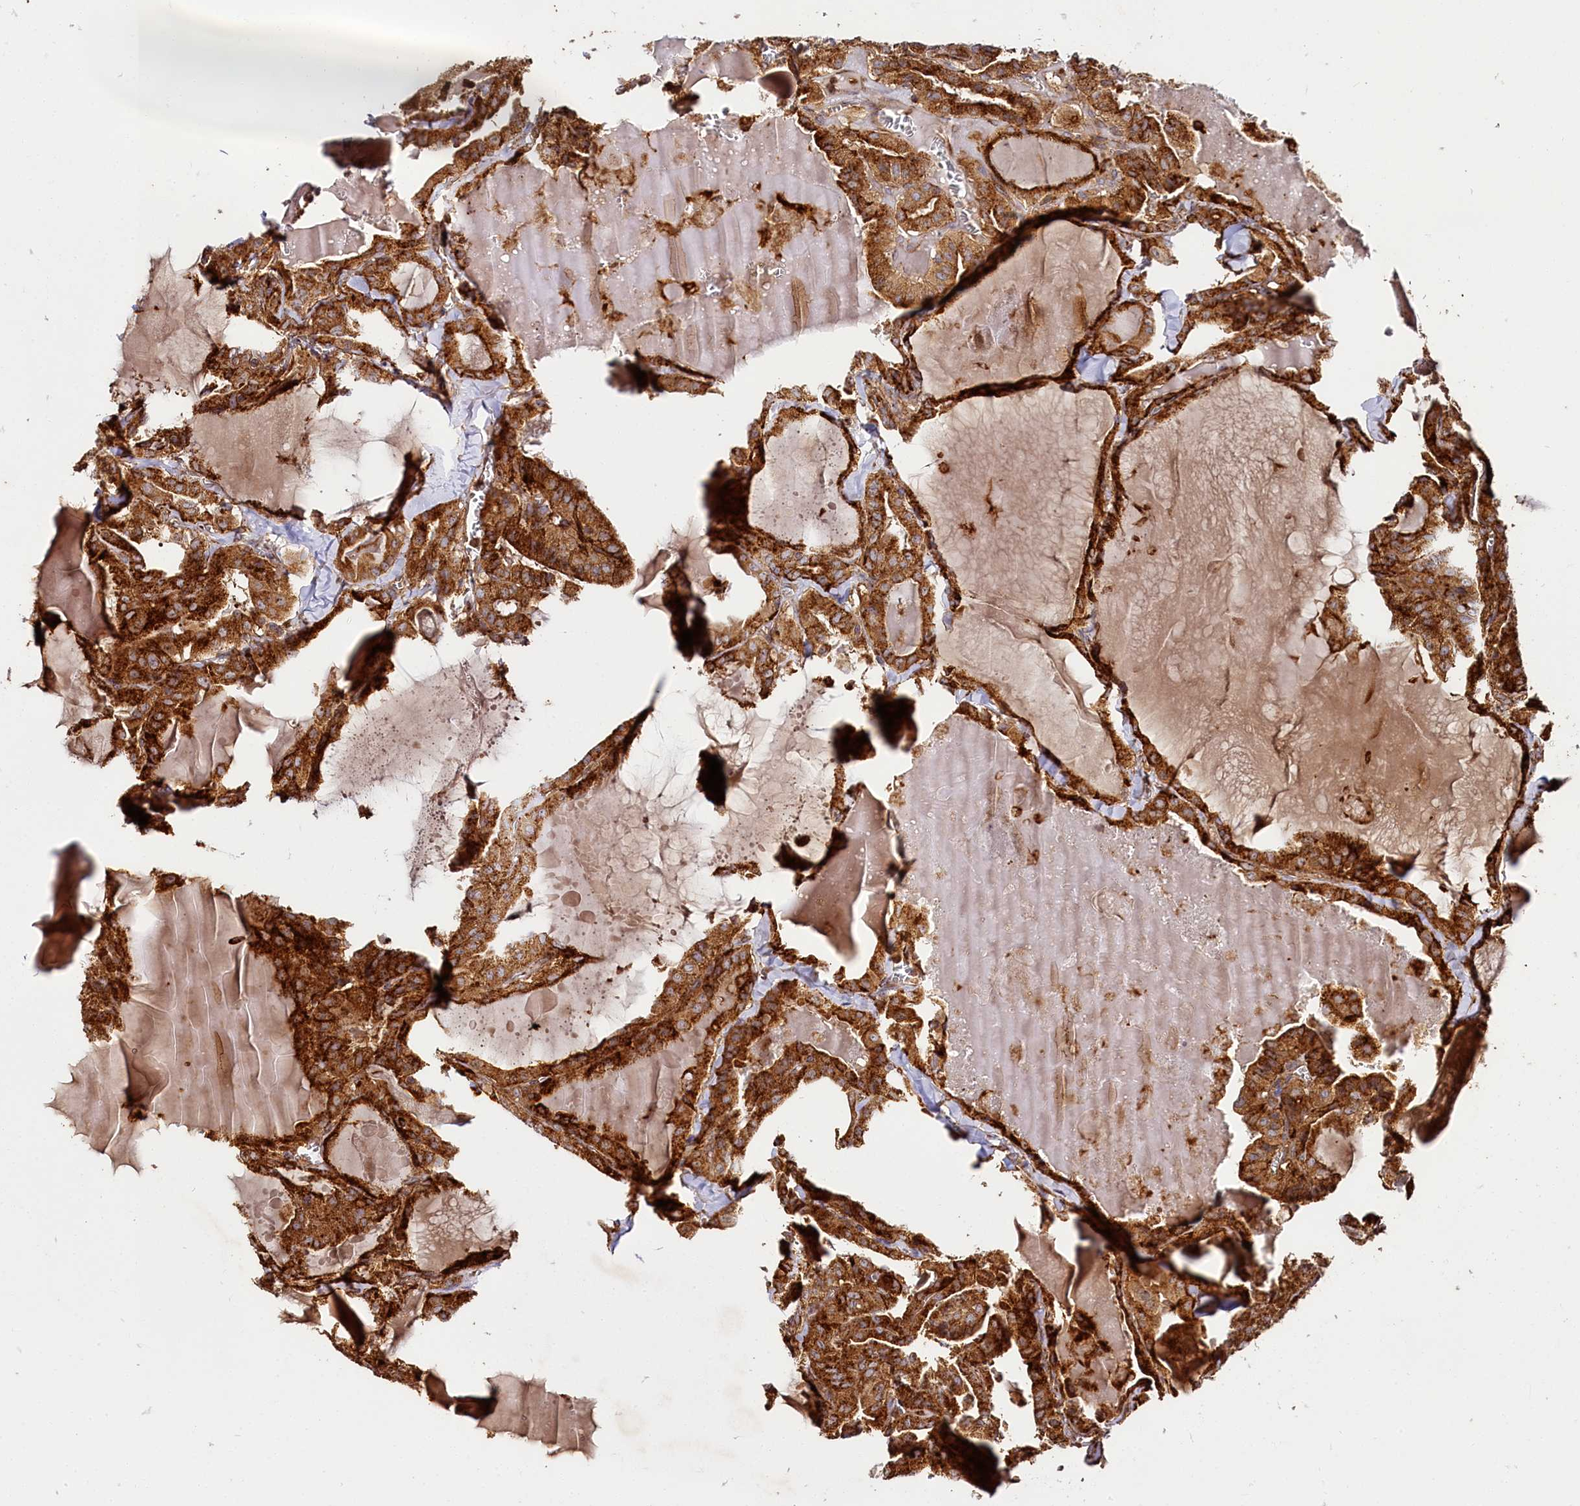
{"staining": {"intensity": "strong", "quantity": ">75%", "location": "cytoplasmic/membranous"}, "tissue": "thyroid cancer", "cell_type": "Tumor cells", "image_type": "cancer", "snomed": [{"axis": "morphology", "description": "Papillary adenocarcinoma, NOS"}, {"axis": "topography", "description": "Thyroid gland"}], "caption": "Human papillary adenocarcinoma (thyroid) stained with a brown dye exhibits strong cytoplasmic/membranous positive staining in approximately >75% of tumor cells.", "gene": "WDR73", "patient": {"sex": "male", "age": 52}}